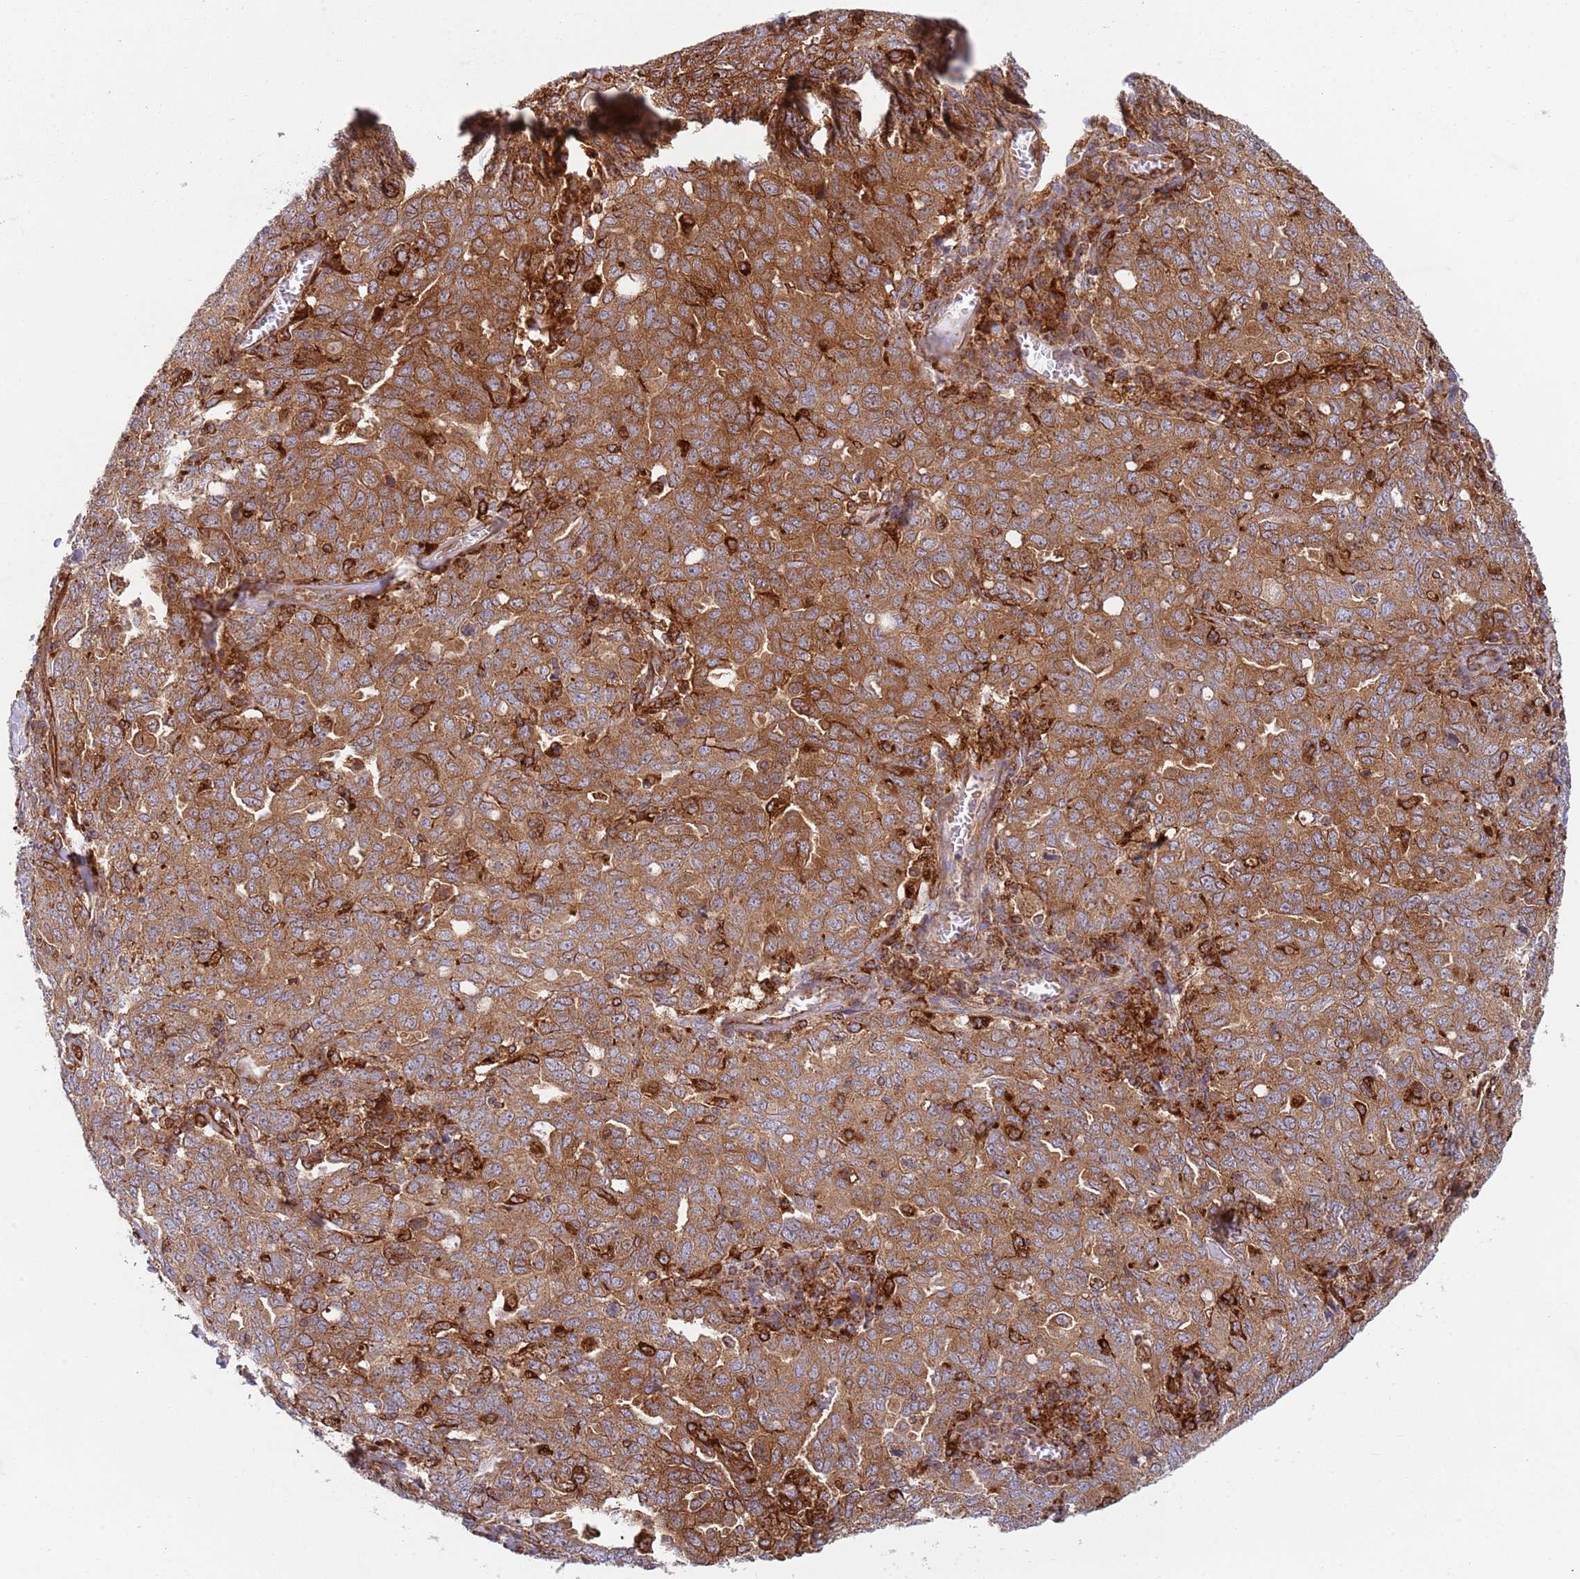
{"staining": {"intensity": "moderate", "quantity": ">75%", "location": "cytoplasmic/membranous"}, "tissue": "ovarian cancer", "cell_type": "Tumor cells", "image_type": "cancer", "snomed": [{"axis": "morphology", "description": "Carcinoma, endometroid"}, {"axis": "topography", "description": "Ovary"}], "caption": "About >75% of tumor cells in ovarian endometroid carcinoma show moderate cytoplasmic/membranous protein positivity as visualized by brown immunohistochemical staining.", "gene": "ZMYM5", "patient": {"sex": "female", "age": 62}}